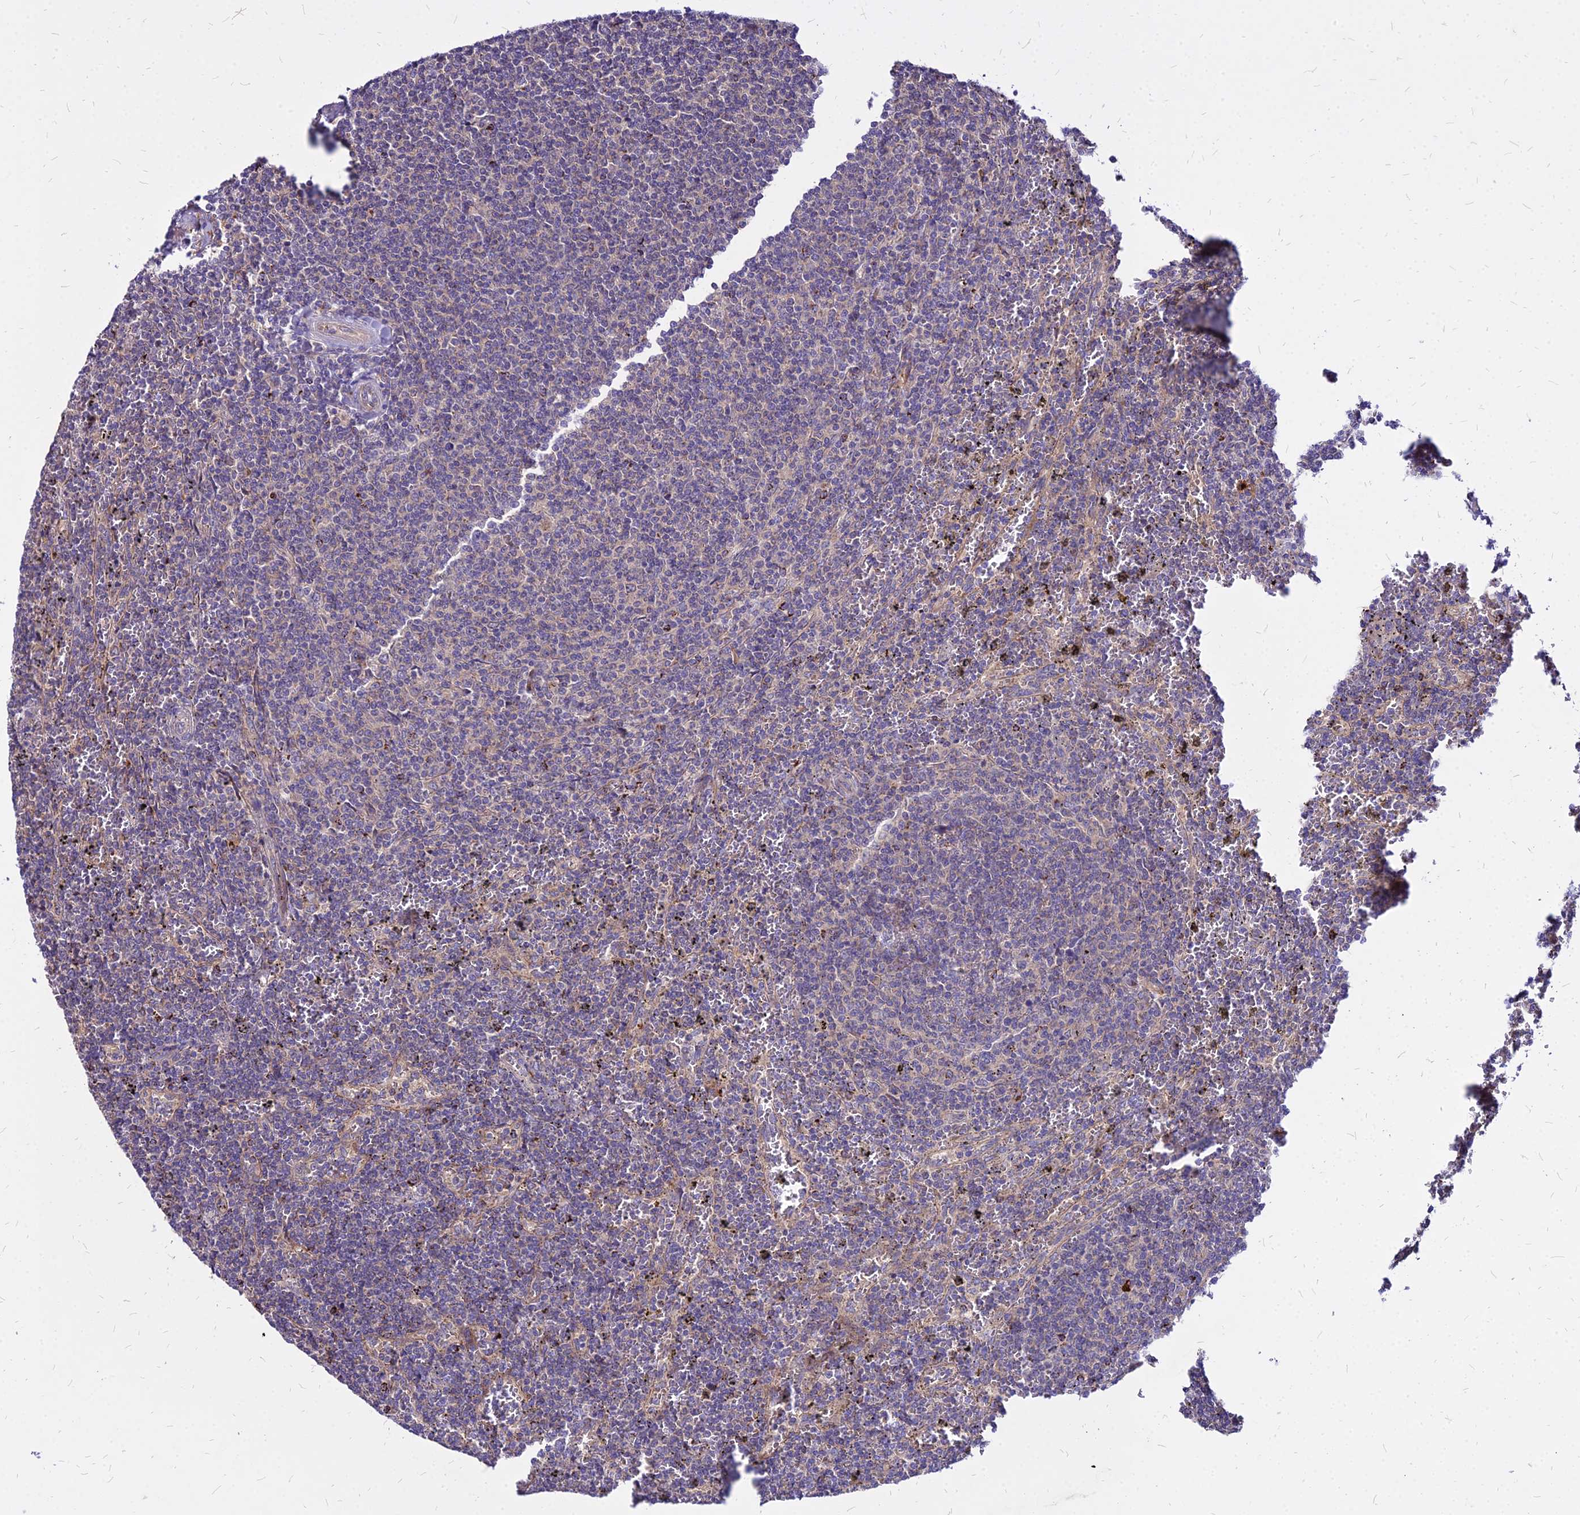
{"staining": {"intensity": "negative", "quantity": "none", "location": "none"}, "tissue": "lymphoma", "cell_type": "Tumor cells", "image_type": "cancer", "snomed": [{"axis": "morphology", "description": "Malignant lymphoma, non-Hodgkin's type, Low grade"}, {"axis": "topography", "description": "Spleen"}], "caption": "This micrograph is of malignant lymphoma, non-Hodgkin's type (low-grade) stained with IHC to label a protein in brown with the nuclei are counter-stained blue. There is no positivity in tumor cells.", "gene": "COMMD10", "patient": {"sex": "female", "age": 50}}